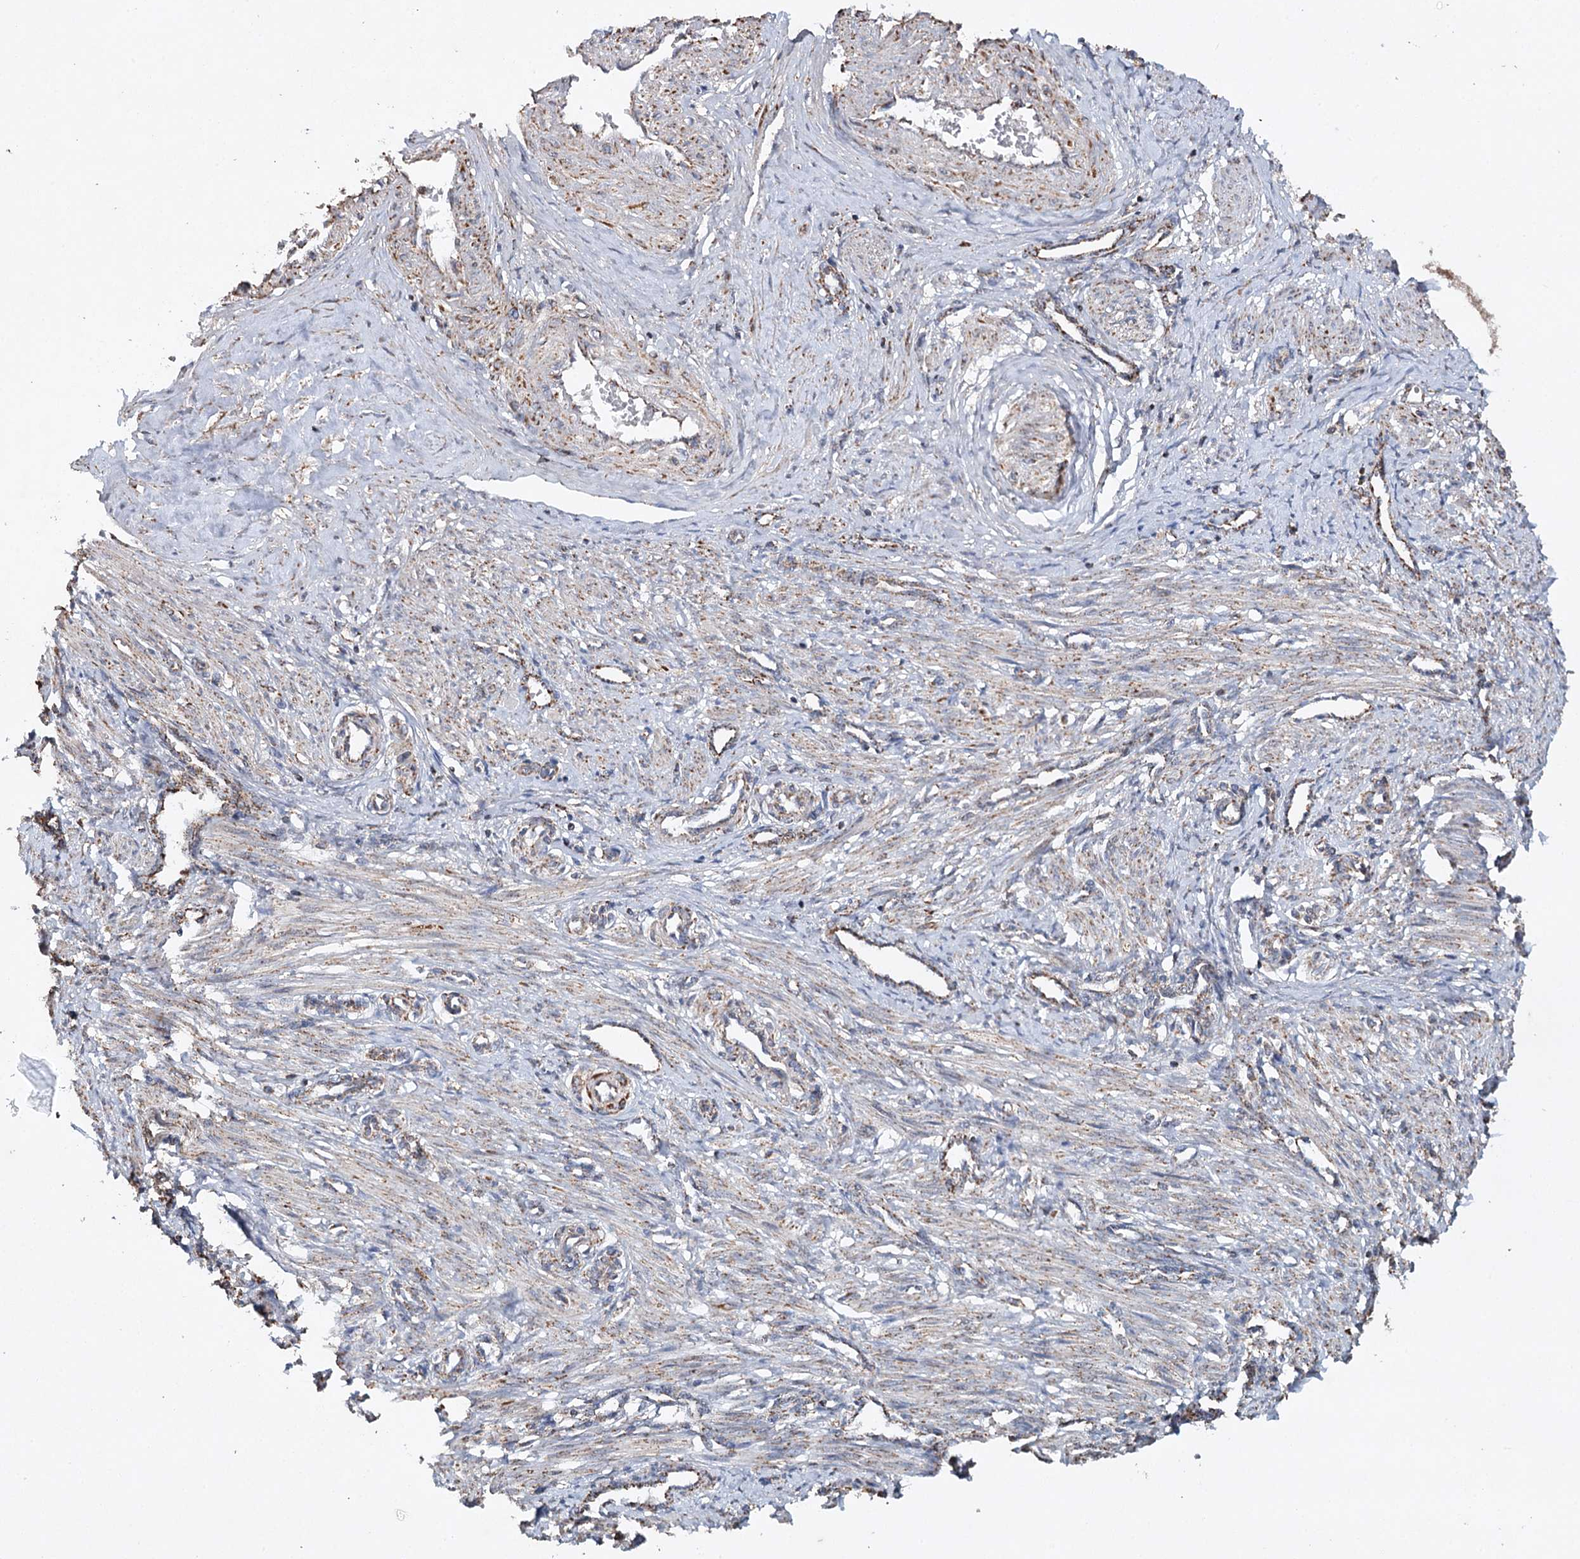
{"staining": {"intensity": "moderate", "quantity": "25%-75%", "location": "cytoplasmic/membranous"}, "tissue": "smooth muscle", "cell_type": "Smooth muscle cells", "image_type": "normal", "snomed": [{"axis": "morphology", "description": "Normal tissue, NOS"}, {"axis": "topography", "description": "Endometrium"}], "caption": "Human smooth muscle stained with a protein marker exhibits moderate staining in smooth muscle cells.", "gene": "PIK3CB", "patient": {"sex": "female", "age": 33}}